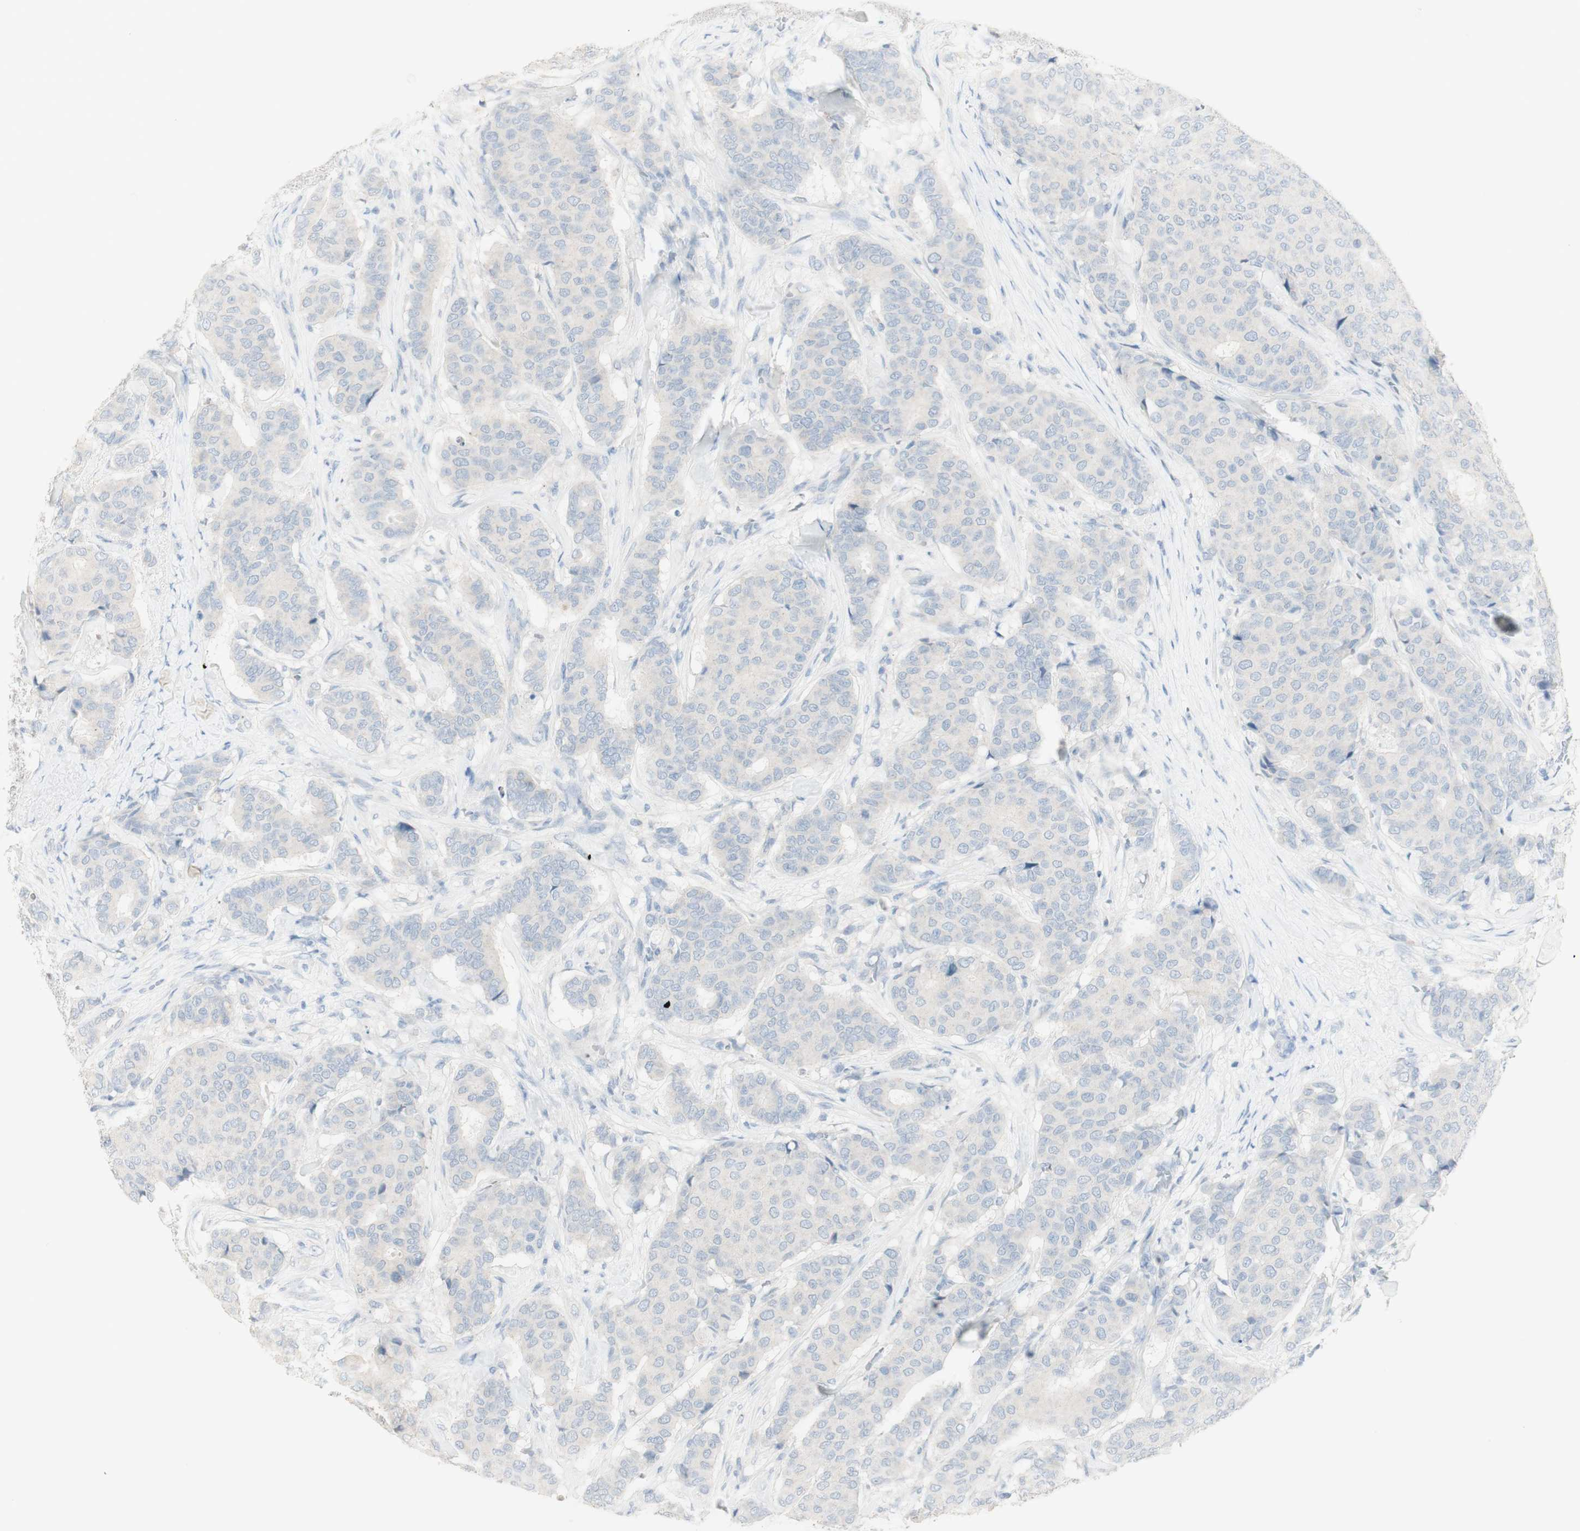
{"staining": {"intensity": "negative", "quantity": "none", "location": "none"}, "tissue": "breast cancer", "cell_type": "Tumor cells", "image_type": "cancer", "snomed": [{"axis": "morphology", "description": "Duct carcinoma"}, {"axis": "topography", "description": "Breast"}], "caption": "The immunohistochemistry (IHC) photomicrograph has no significant staining in tumor cells of breast invasive ductal carcinoma tissue.", "gene": "ART3", "patient": {"sex": "female", "age": 75}}